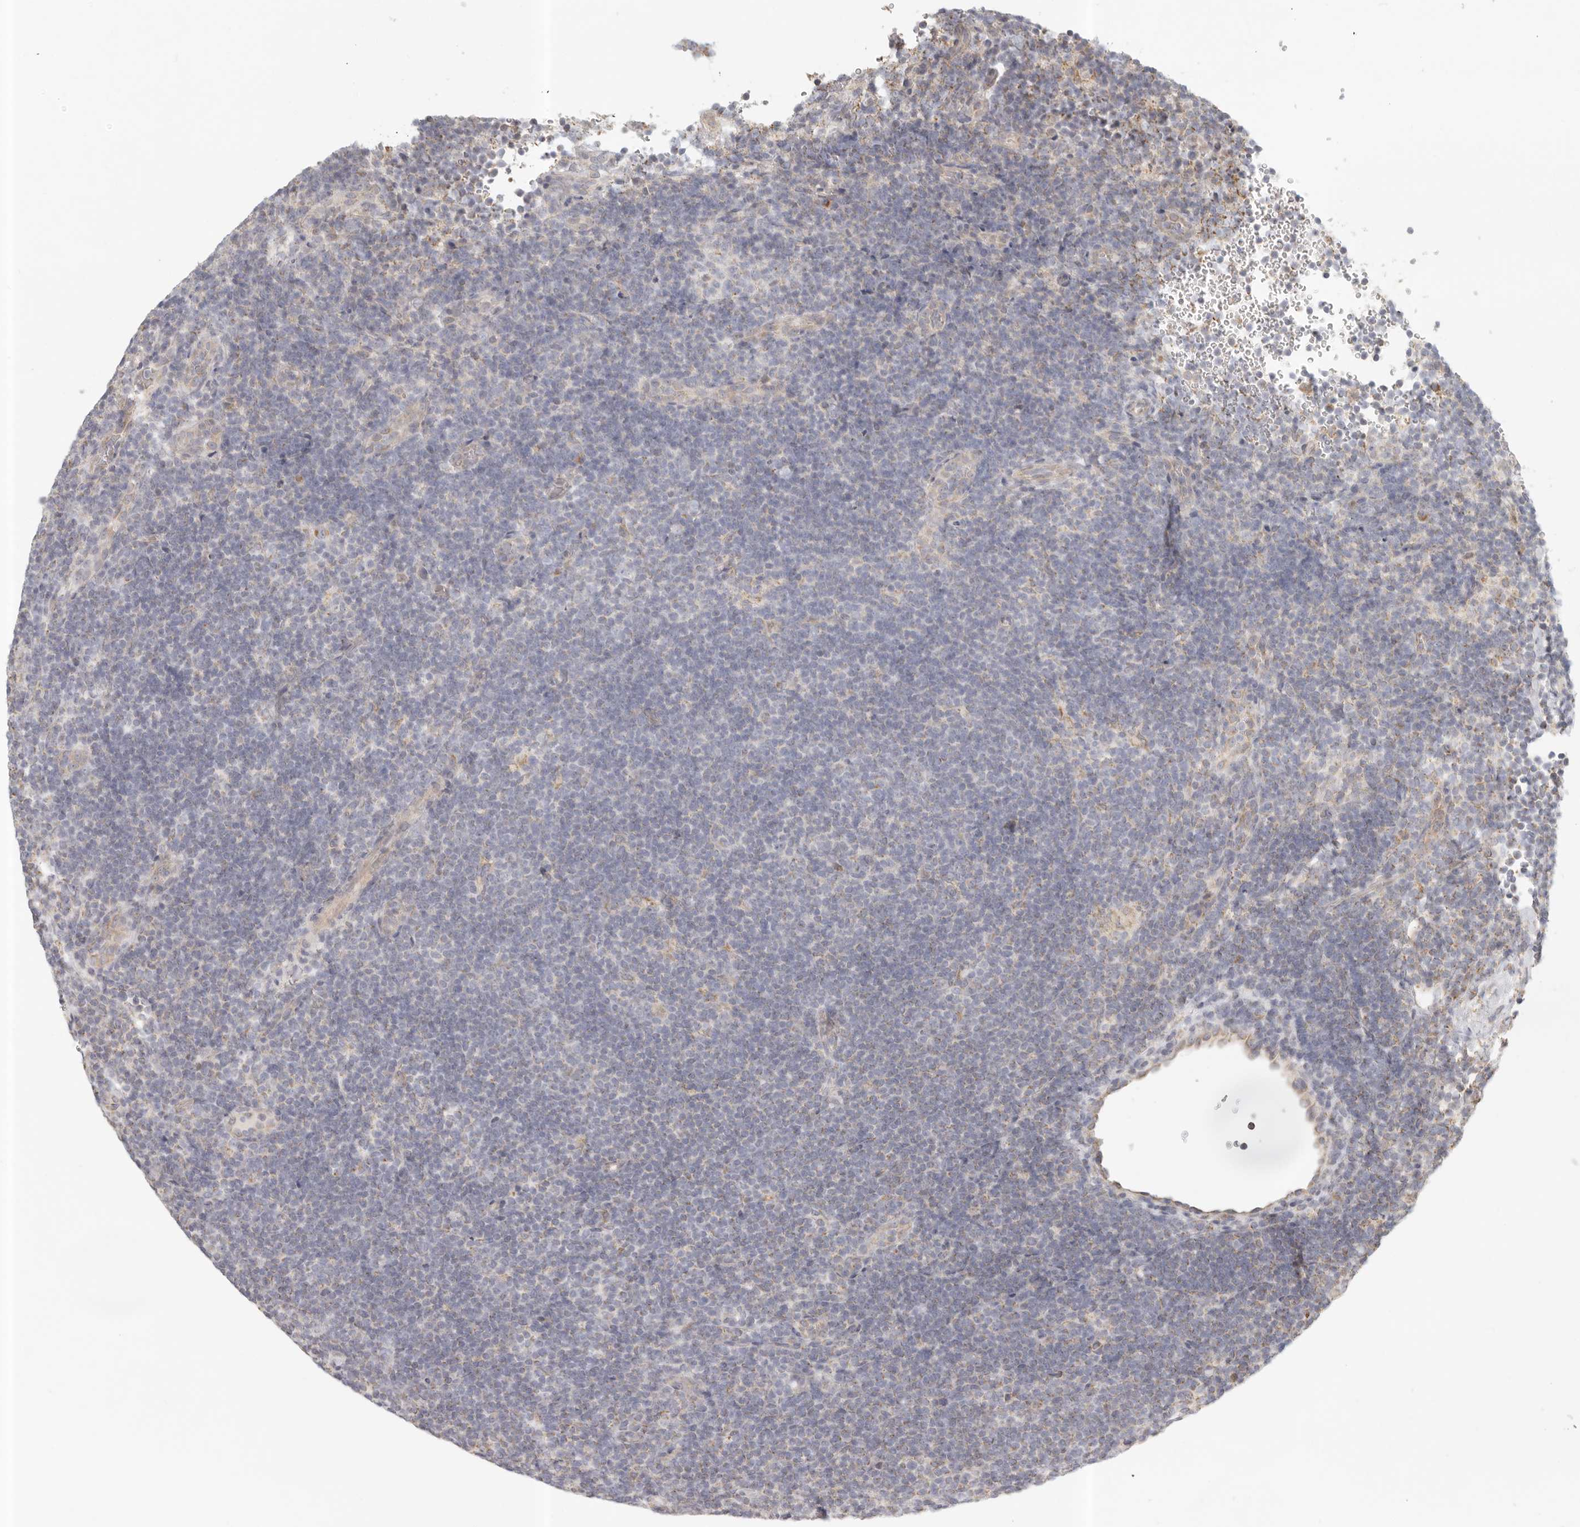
{"staining": {"intensity": "negative", "quantity": "none", "location": "none"}, "tissue": "lymphoma", "cell_type": "Tumor cells", "image_type": "cancer", "snomed": [{"axis": "morphology", "description": "Hodgkin's disease, NOS"}, {"axis": "topography", "description": "Lymph node"}], "caption": "Lymphoma stained for a protein using IHC displays no expression tumor cells.", "gene": "KDF1", "patient": {"sex": "female", "age": 57}}